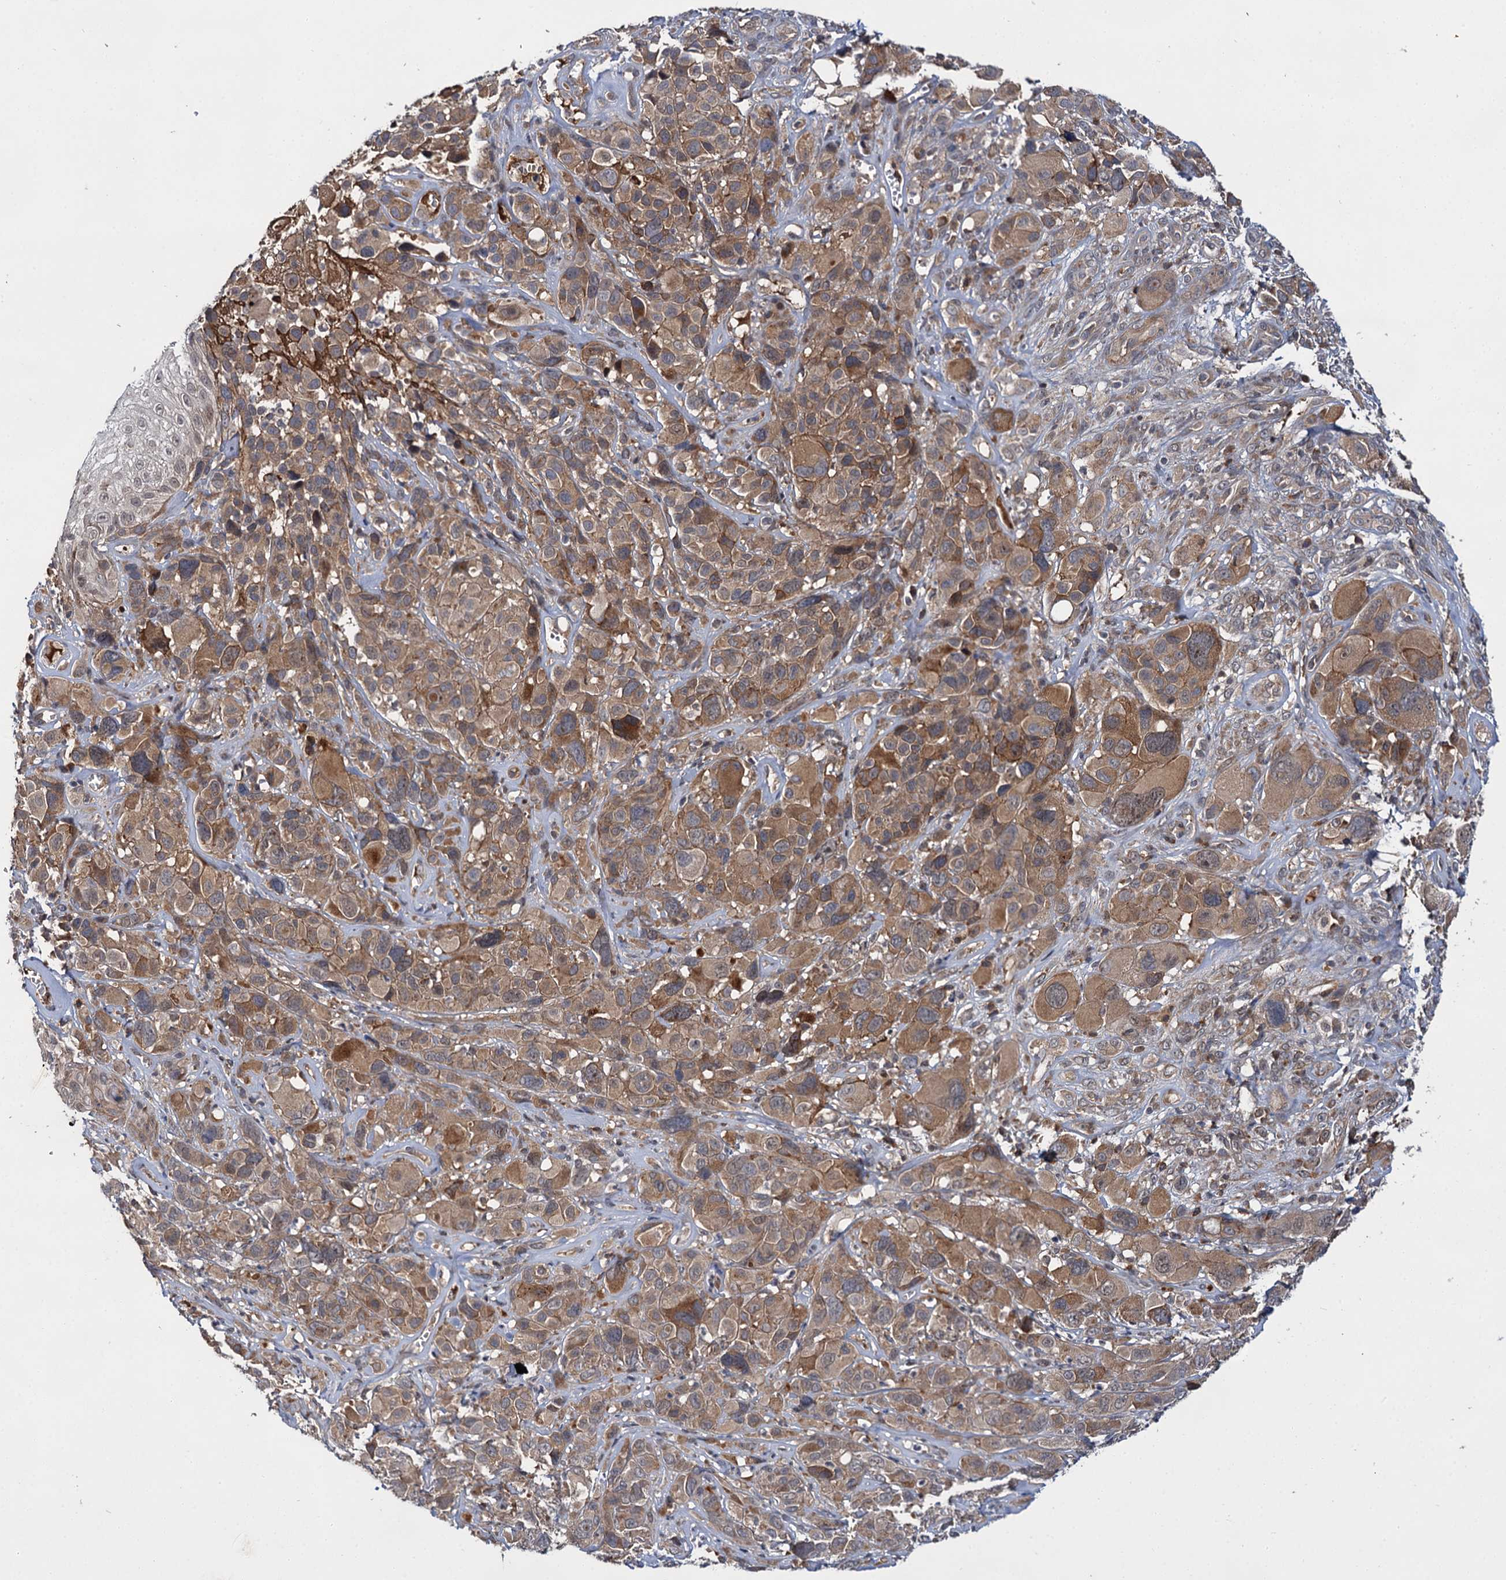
{"staining": {"intensity": "moderate", "quantity": ">75%", "location": "cytoplasmic/membranous"}, "tissue": "melanoma", "cell_type": "Tumor cells", "image_type": "cancer", "snomed": [{"axis": "morphology", "description": "Malignant melanoma, NOS"}, {"axis": "topography", "description": "Skin of trunk"}], "caption": "The photomicrograph reveals a brown stain indicating the presence of a protein in the cytoplasmic/membranous of tumor cells in melanoma.", "gene": "ABLIM1", "patient": {"sex": "male", "age": 71}}